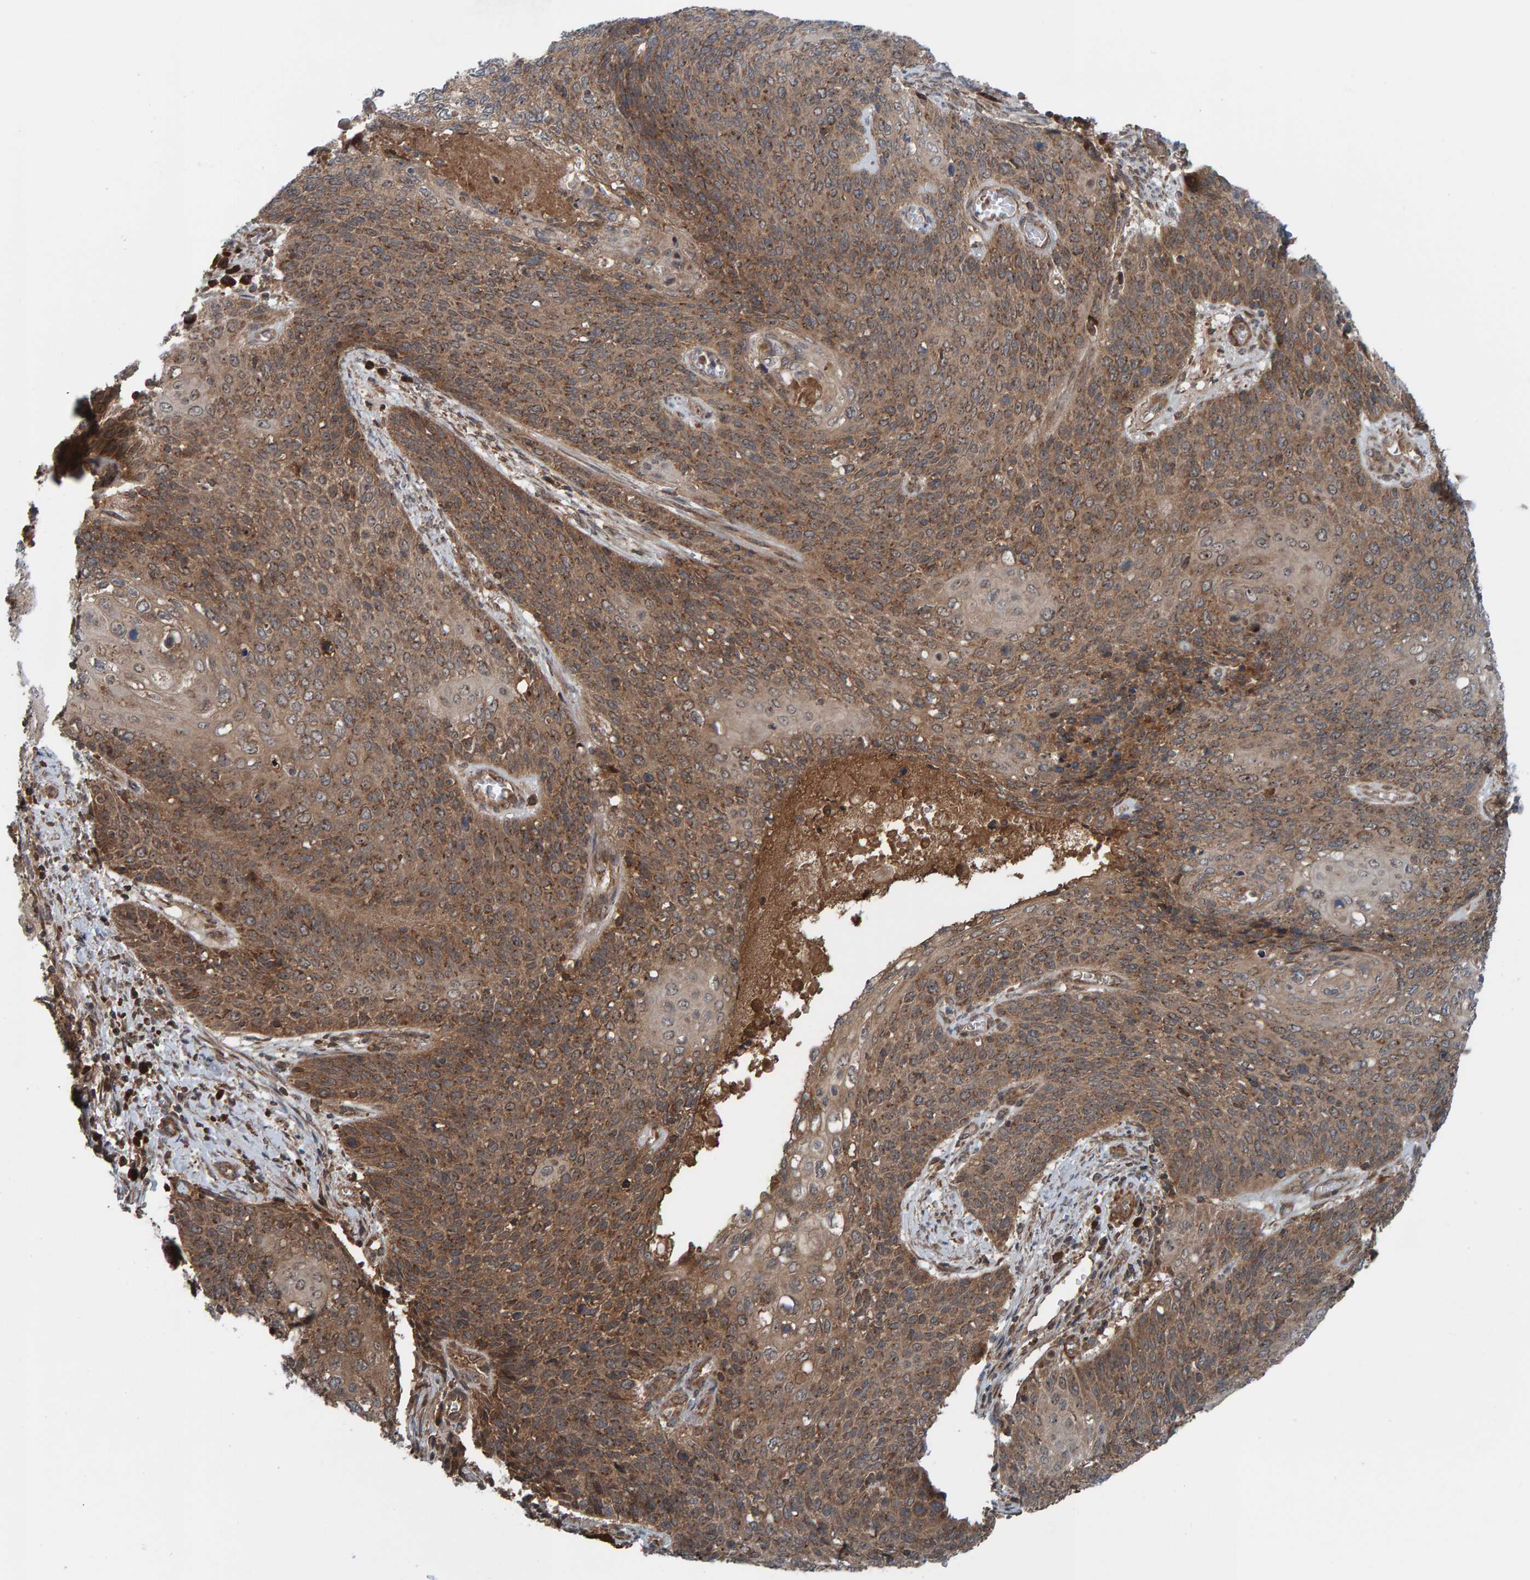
{"staining": {"intensity": "moderate", "quantity": ">75%", "location": "cytoplasmic/membranous"}, "tissue": "cervical cancer", "cell_type": "Tumor cells", "image_type": "cancer", "snomed": [{"axis": "morphology", "description": "Squamous cell carcinoma, NOS"}, {"axis": "topography", "description": "Cervix"}], "caption": "Immunohistochemical staining of human cervical cancer (squamous cell carcinoma) displays moderate cytoplasmic/membranous protein expression in approximately >75% of tumor cells.", "gene": "CUEDC1", "patient": {"sex": "female", "age": 39}}